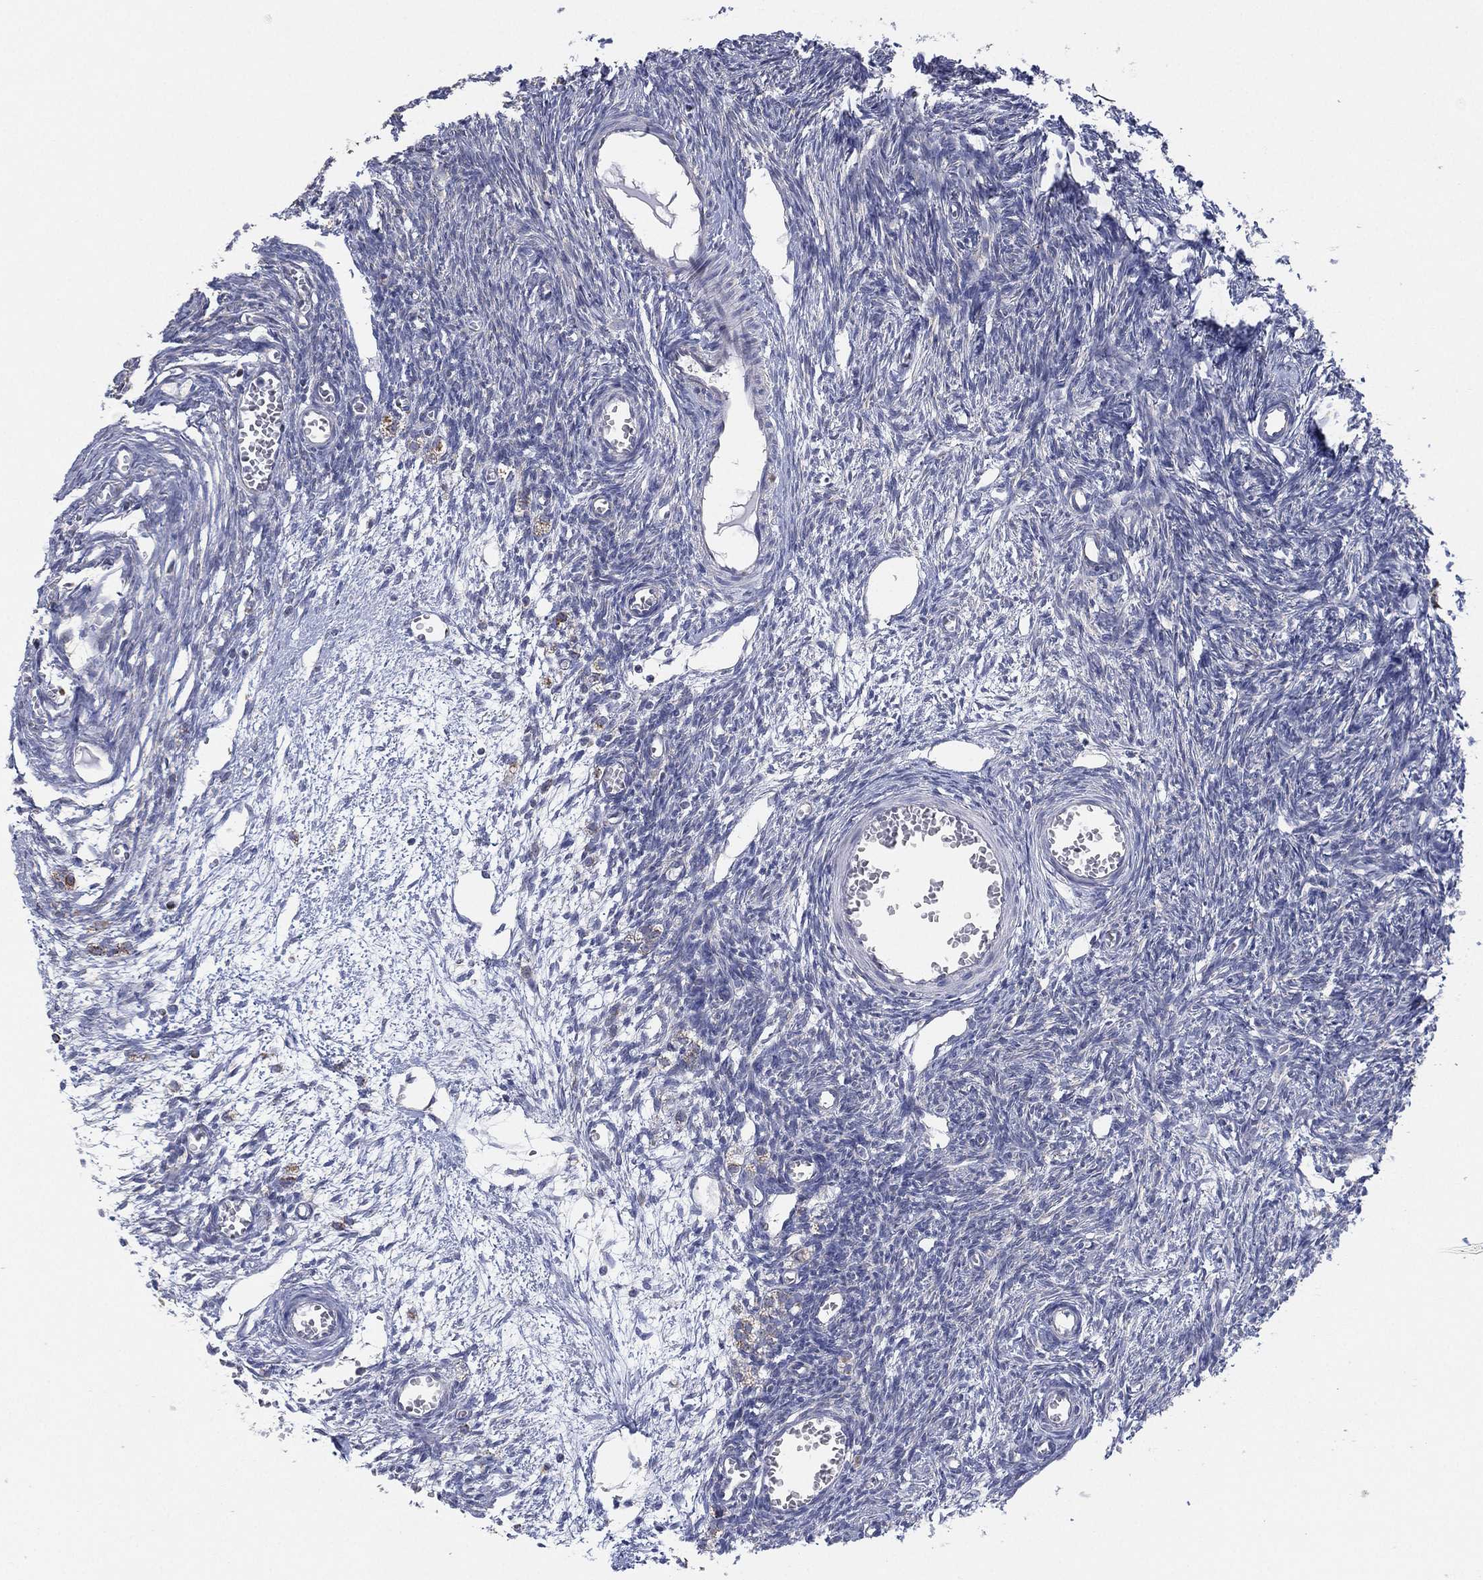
{"staining": {"intensity": "negative", "quantity": "none", "location": "none"}, "tissue": "ovary", "cell_type": "Ovarian stroma cells", "image_type": "normal", "snomed": [{"axis": "morphology", "description": "Normal tissue, NOS"}, {"axis": "topography", "description": "Ovary"}], "caption": "High power microscopy image of an immunohistochemistry (IHC) histopathology image of unremarkable ovary, revealing no significant expression in ovarian stroma cells.", "gene": "INA", "patient": {"sex": "female", "age": 27}}